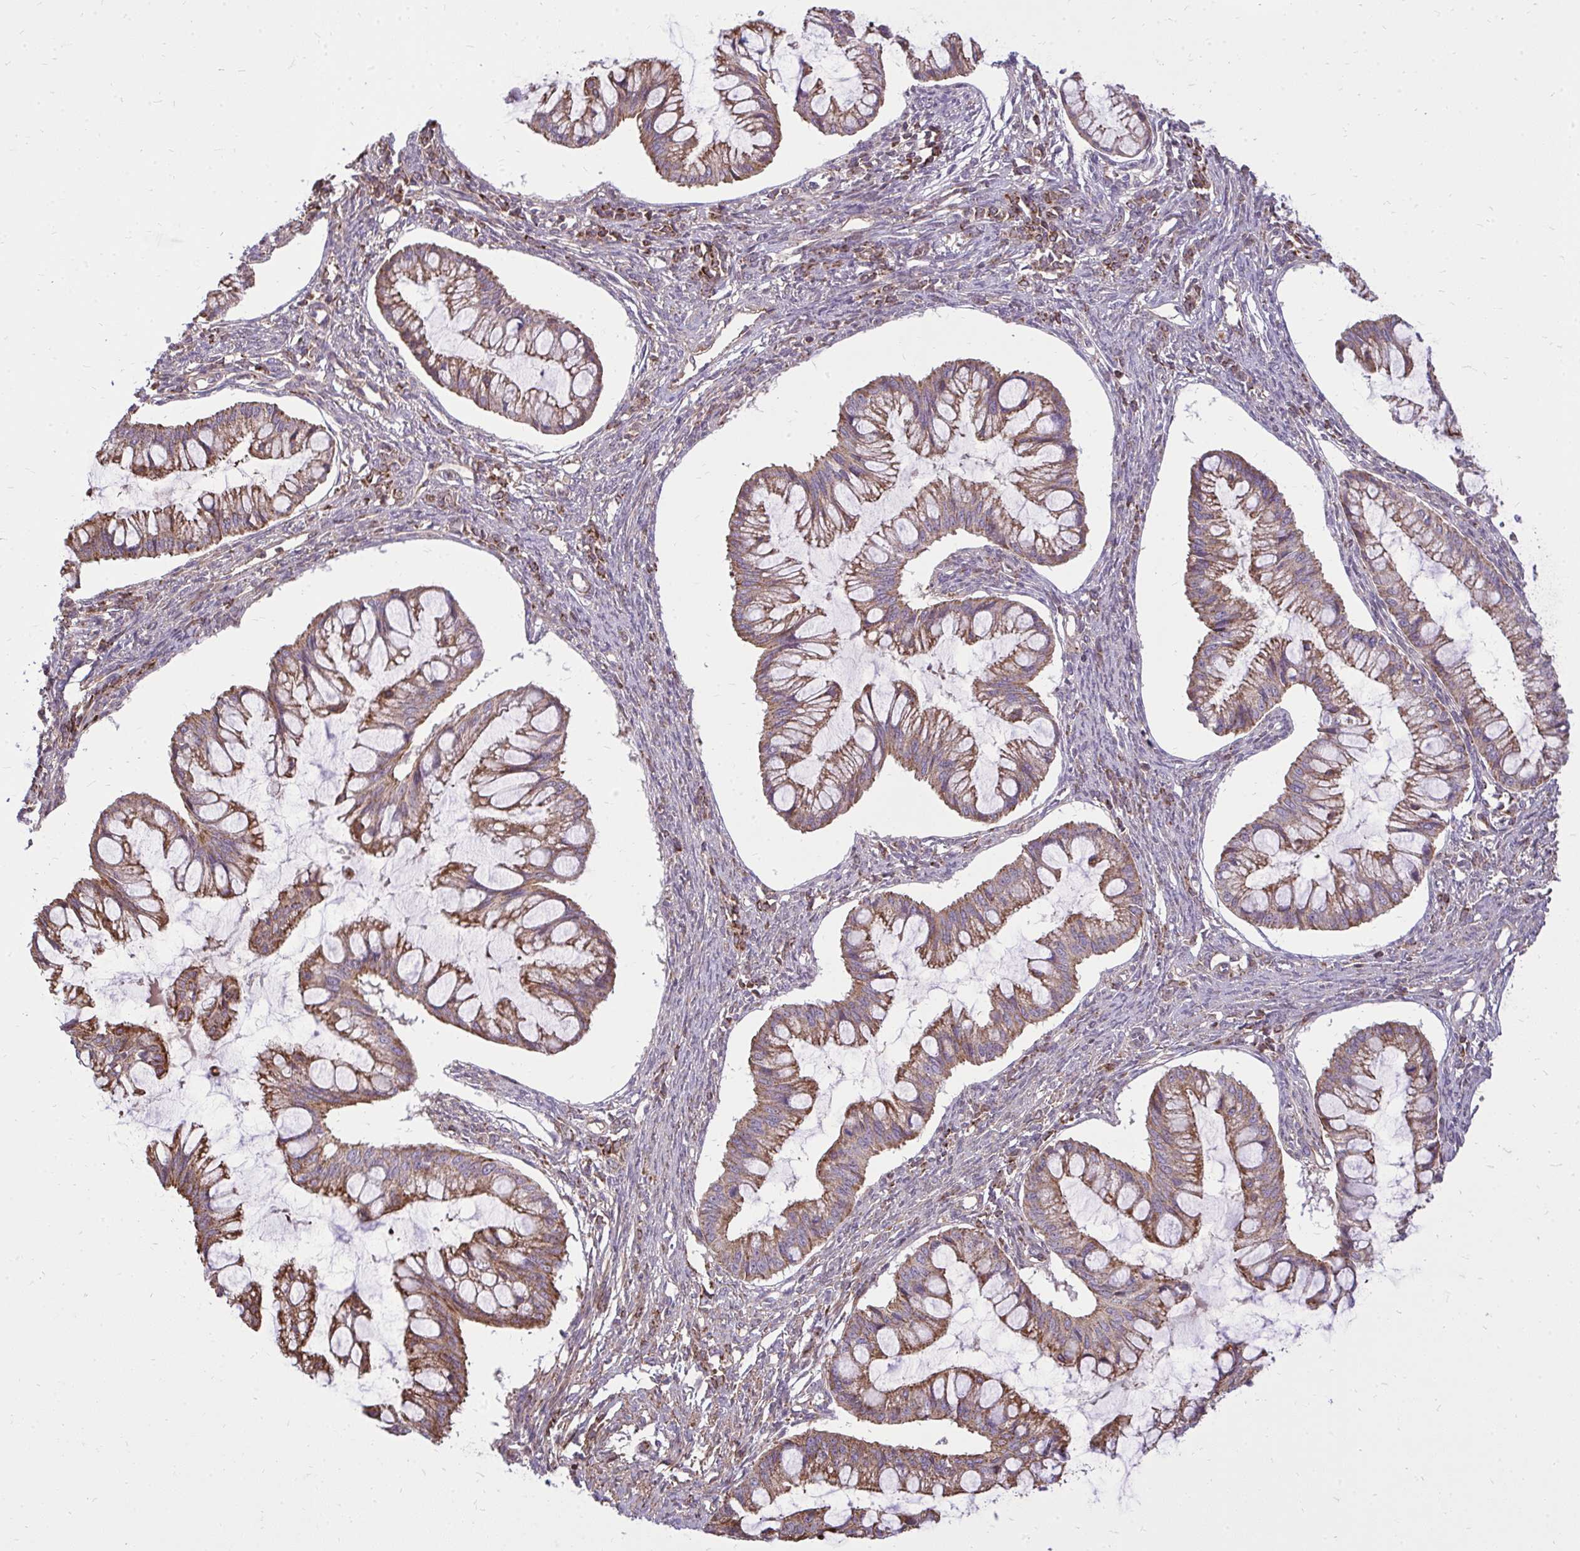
{"staining": {"intensity": "moderate", "quantity": ">75%", "location": "cytoplasmic/membranous"}, "tissue": "ovarian cancer", "cell_type": "Tumor cells", "image_type": "cancer", "snomed": [{"axis": "morphology", "description": "Cystadenocarcinoma, mucinous, NOS"}, {"axis": "topography", "description": "Ovary"}], "caption": "Immunohistochemistry (IHC) of human ovarian cancer (mucinous cystadenocarcinoma) reveals medium levels of moderate cytoplasmic/membranous staining in approximately >75% of tumor cells.", "gene": "SLC7A5", "patient": {"sex": "female", "age": 73}}